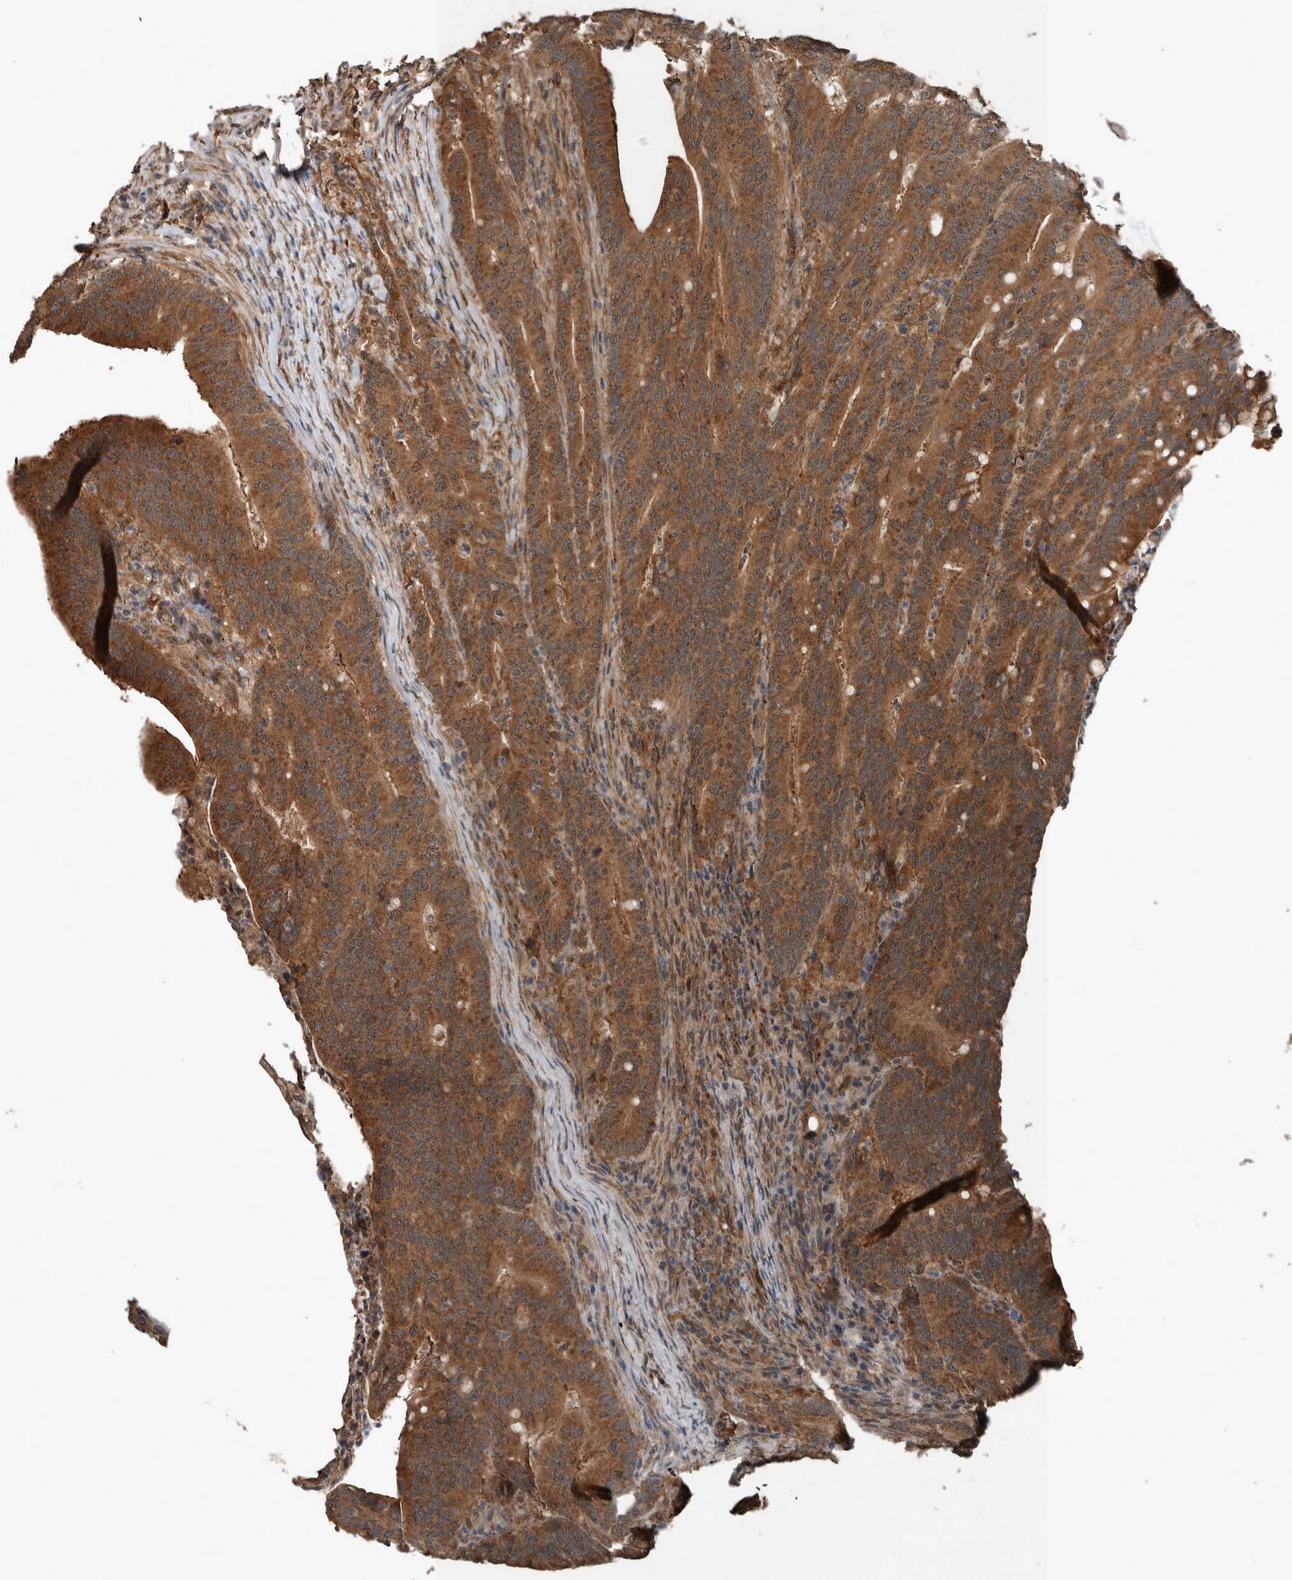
{"staining": {"intensity": "strong", "quantity": ">75%", "location": "cytoplasmic/membranous"}, "tissue": "colorectal cancer", "cell_type": "Tumor cells", "image_type": "cancer", "snomed": [{"axis": "morphology", "description": "Adenocarcinoma, NOS"}, {"axis": "topography", "description": "Colon"}], "caption": "Immunohistochemical staining of colorectal cancer (adenocarcinoma) shows high levels of strong cytoplasmic/membranous staining in about >75% of tumor cells.", "gene": "MYO1E", "patient": {"sex": "female", "age": 66}}